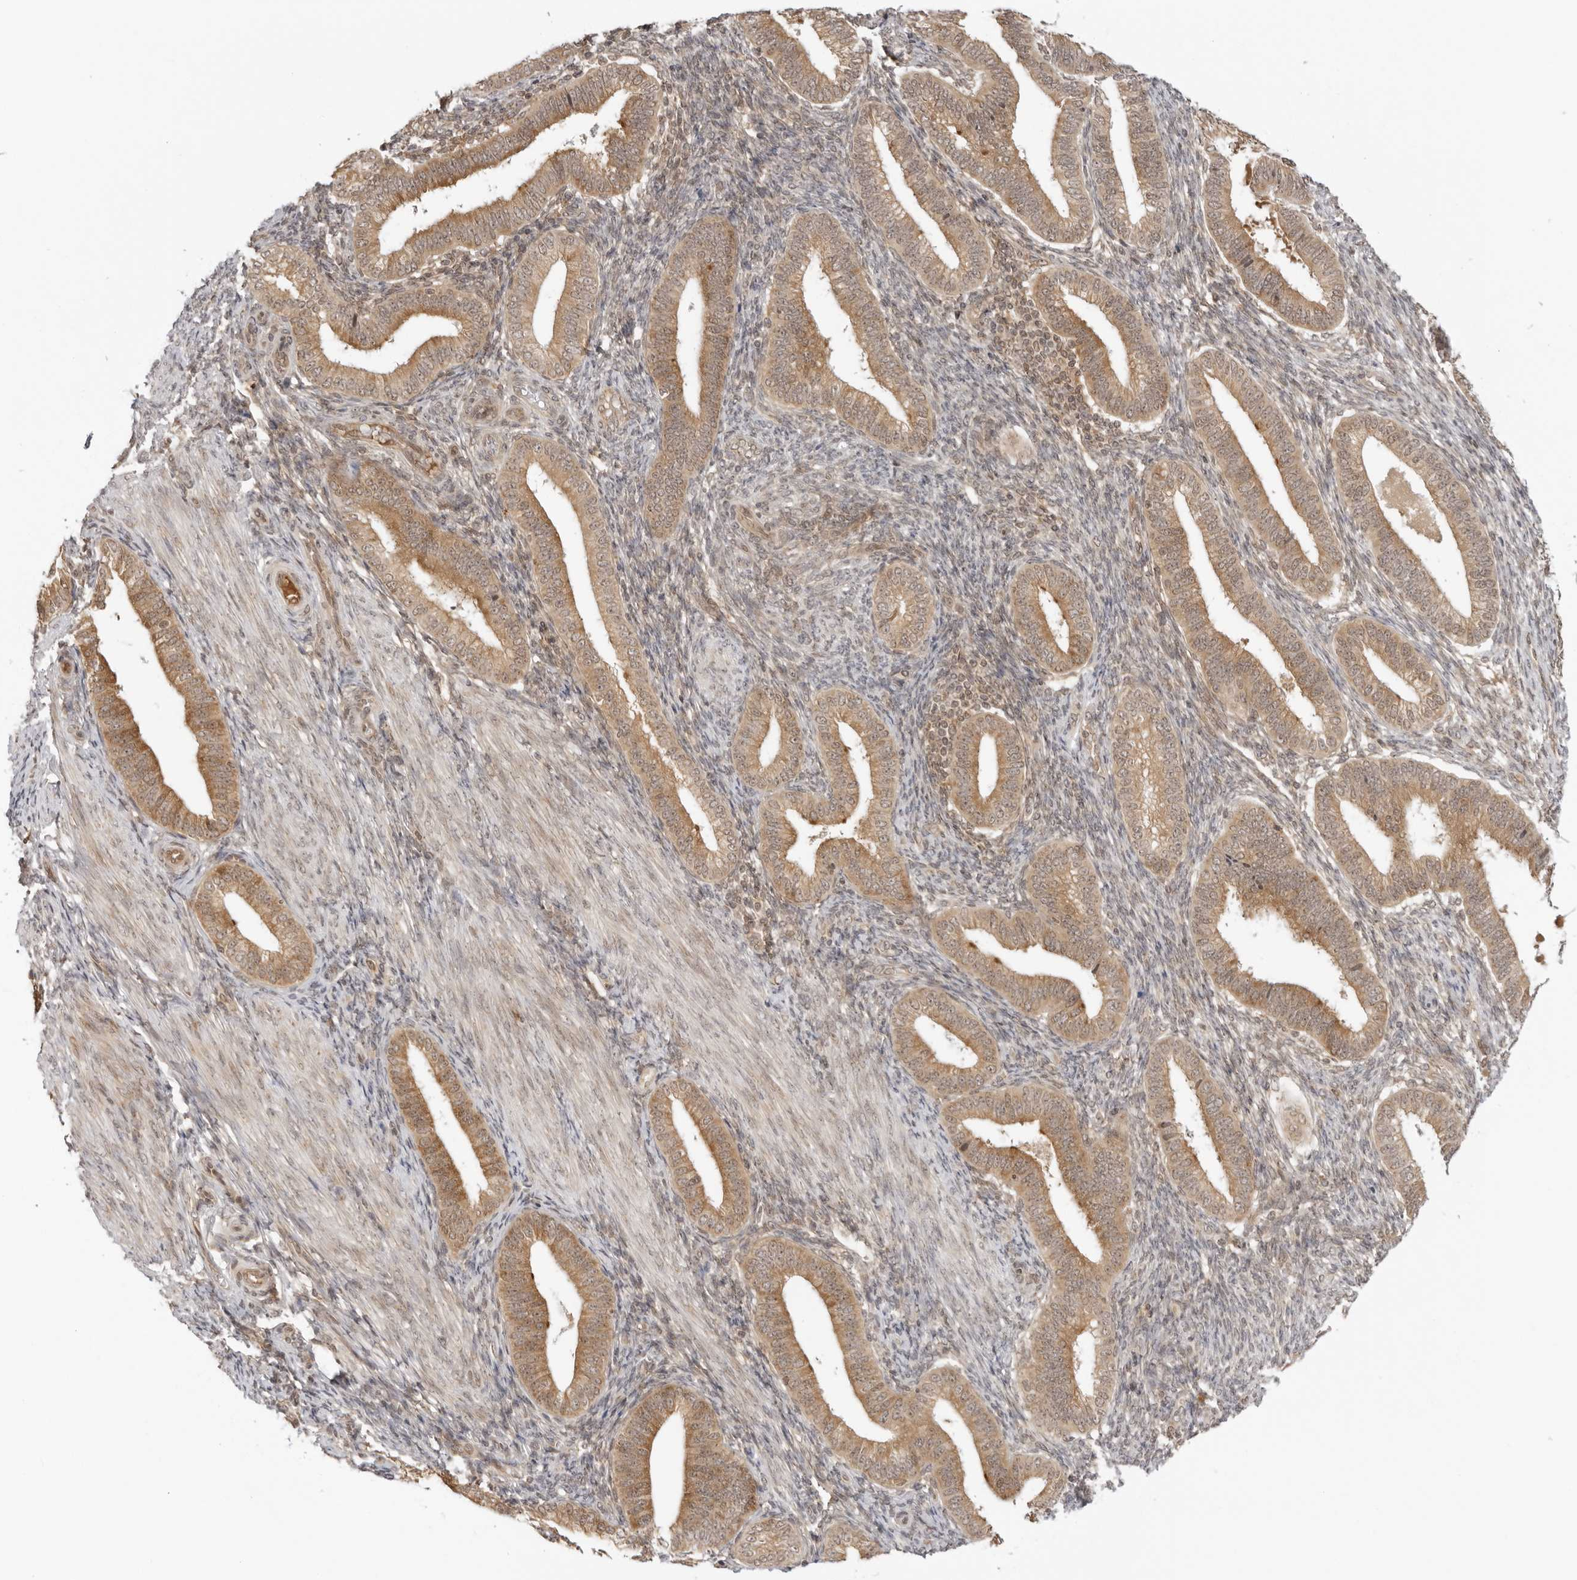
{"staining": {"intensity": "weak", "quantity": "25%-75%", "location": "cytoplasmic/membranous"}, "tissue": "endometrium", "cell_type": "Cells in endometrial stroma", "image_type": "normal", "snomed": [{"axis": "morphology", "description": "Normal tissue, NOS"}, {"axis": "topography", "description": "Endometrium"}], "caption": "Immunohistochemical staining of benign human endometrium shows low levels of weak cytoplasmic/membranous positivity in approximately 25%-75% of cells in endometrial stroma.", "gene": "PRRC2C", "patient": {"sex": "female", "age": 39}}